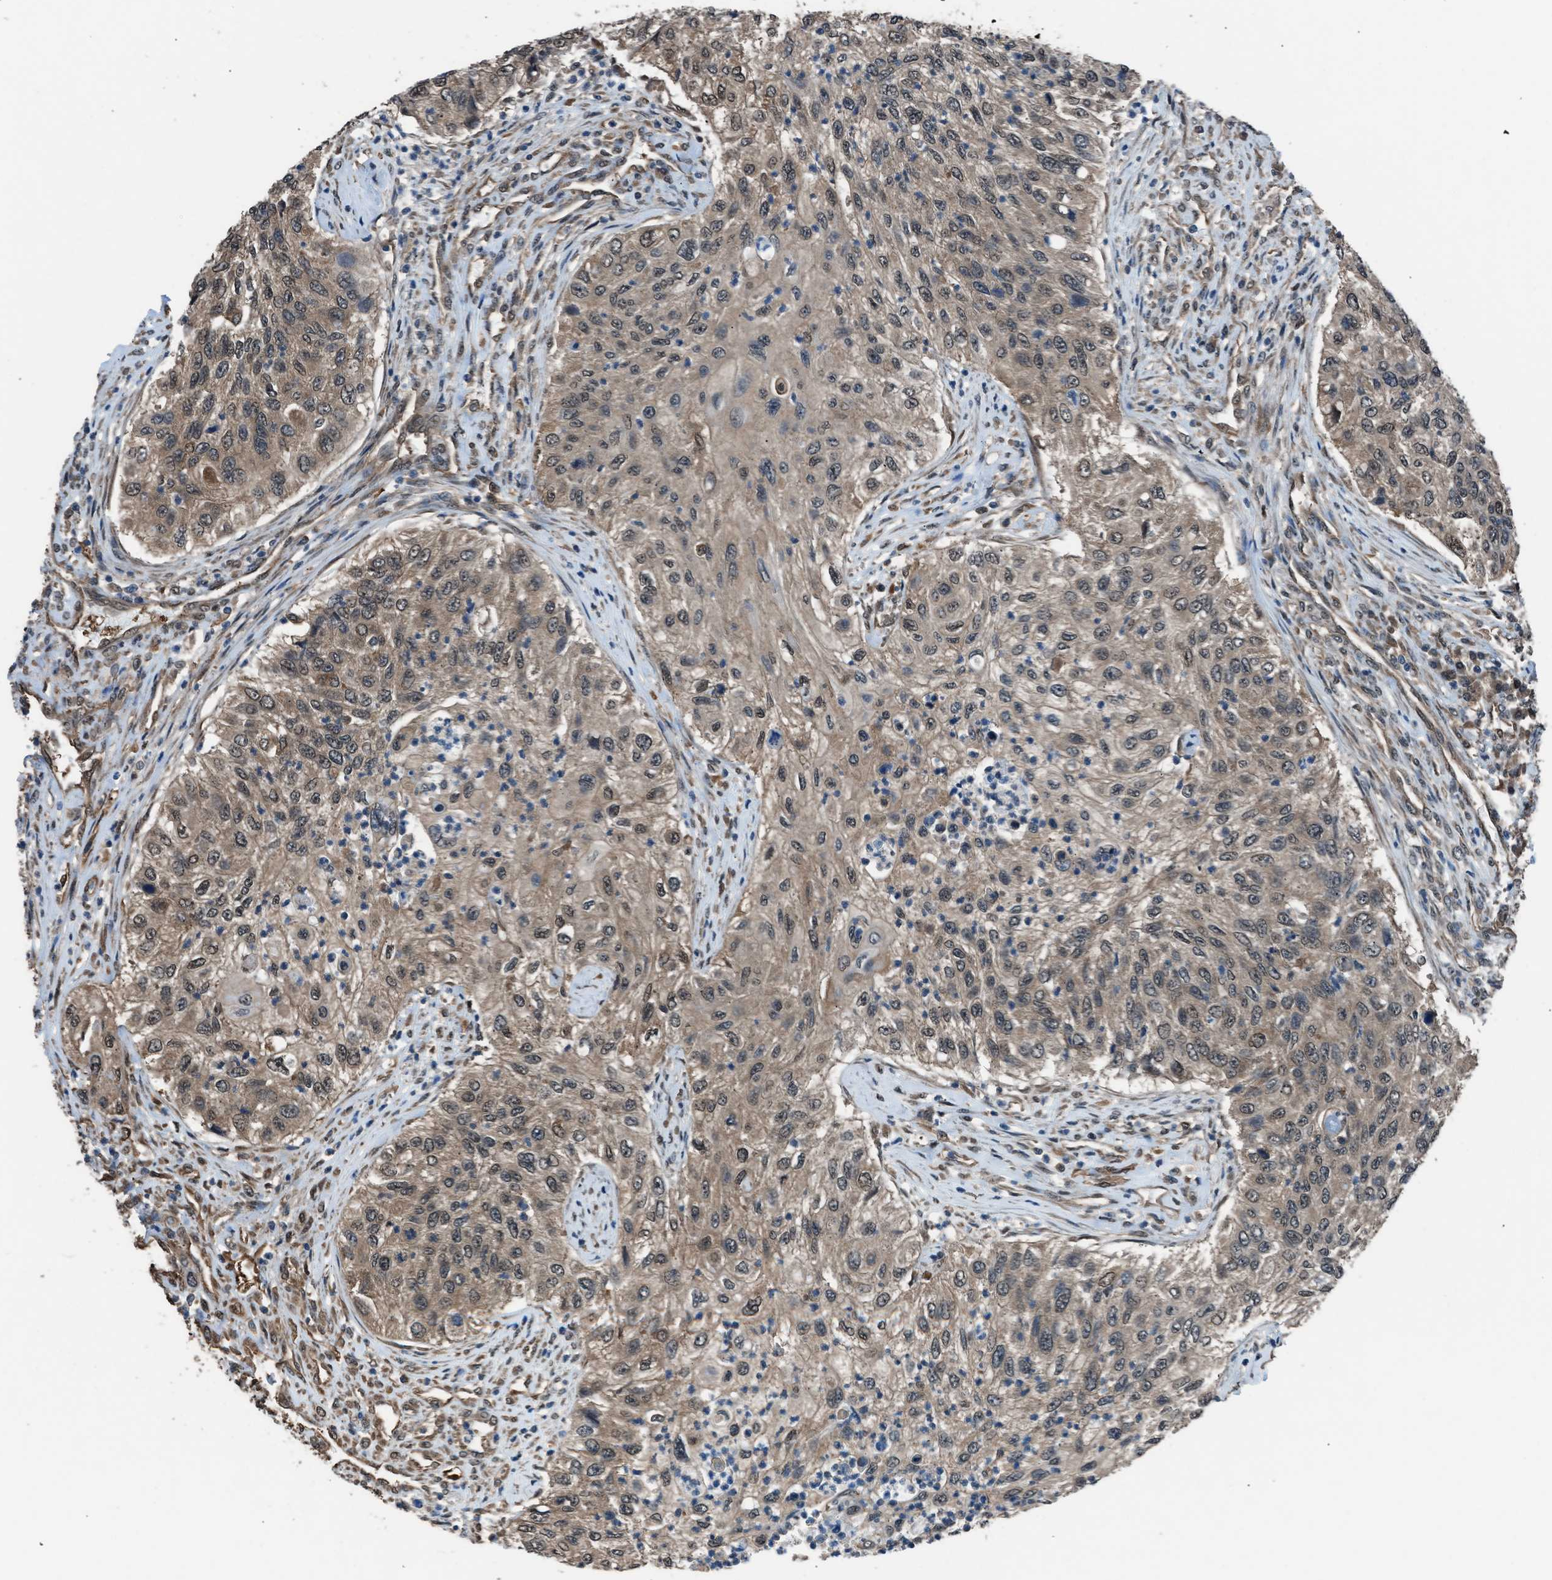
{"staining": {"intensity": "moderate", "quantity": ">75%", "location": "cytoplasmic/membranous,nuclear"}, "tissue": "urothelial cancer", "cell_type": "Tumor cells", "image_type": "cancer", "snomed": [{"axis": "morphology", "description": "Urothelial carcinoma, High grade"}, {"axis": "topography", "description": "Urinary bladder"}], "caption": "Human high-grade urothelial carcinoma stained with a brown dye reveals moderate cytoplasmic/membranous and nuclear positive positivity in approximately >75% of tumor cells.", "gene": "YWHAG", "patient": {"sex": "female", "age": 60}}